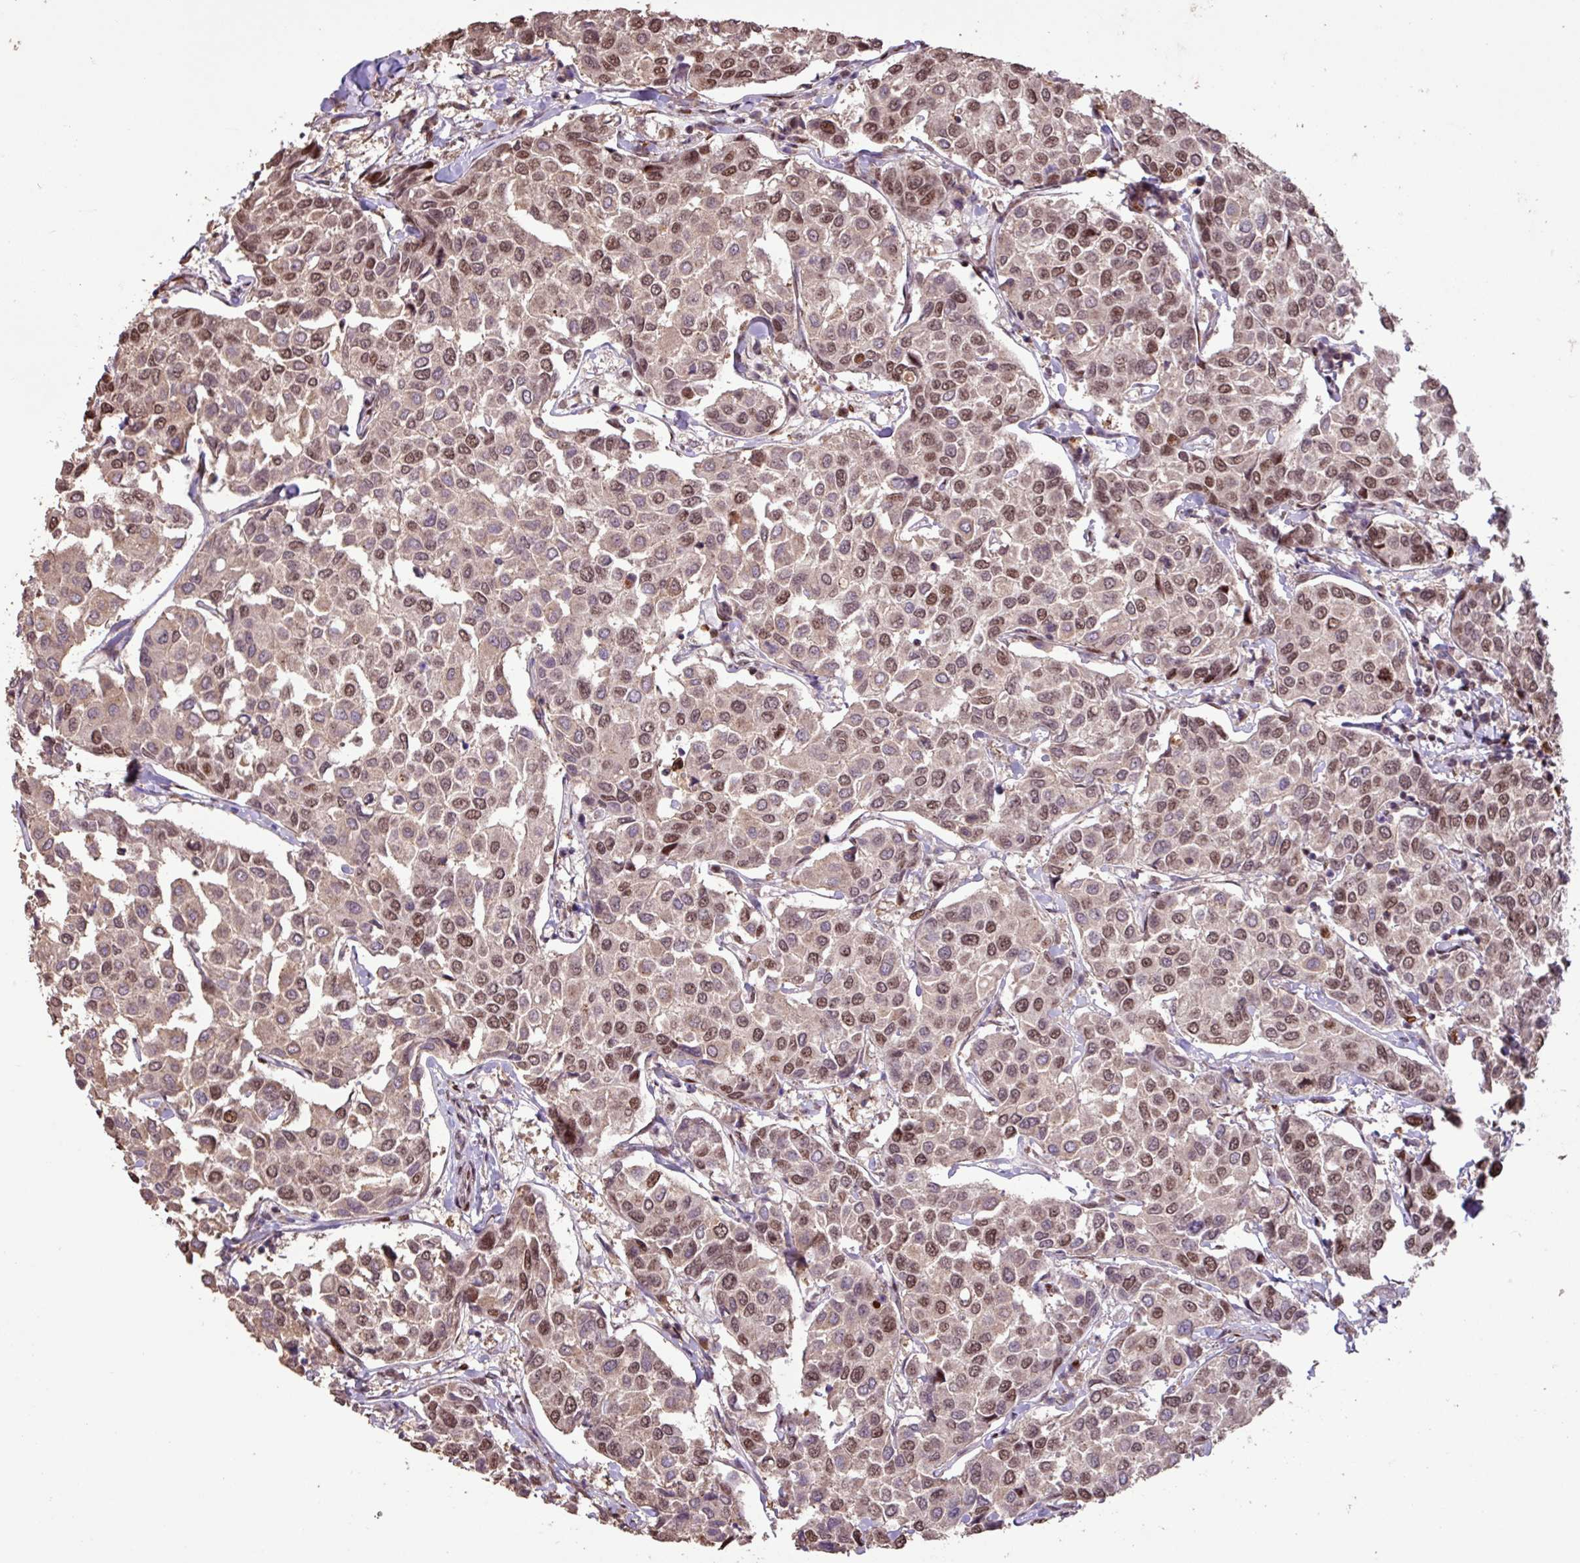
{"staining": {"intensity": "moderate", "quantity": ">75%", "location": "nuclear"}, "tissue": "breast cancer", "cell_type": "Tumor cells", "image_type": "cancer", "snomed": [{"axis": "morphology", "description": "Duct carcinoma"}, {"axis": "topography", "description": "Breast"}], "caption": "The photomicrograph shows a brown stain indicating the presence of a protein in the nuclear of tumor cells in intraductal carcinoma (breast). (DAB IHC with brightfield microscopy, high magnification).", "gene": "ZNF709", "patient": {"sex": "female", "age": 55}}